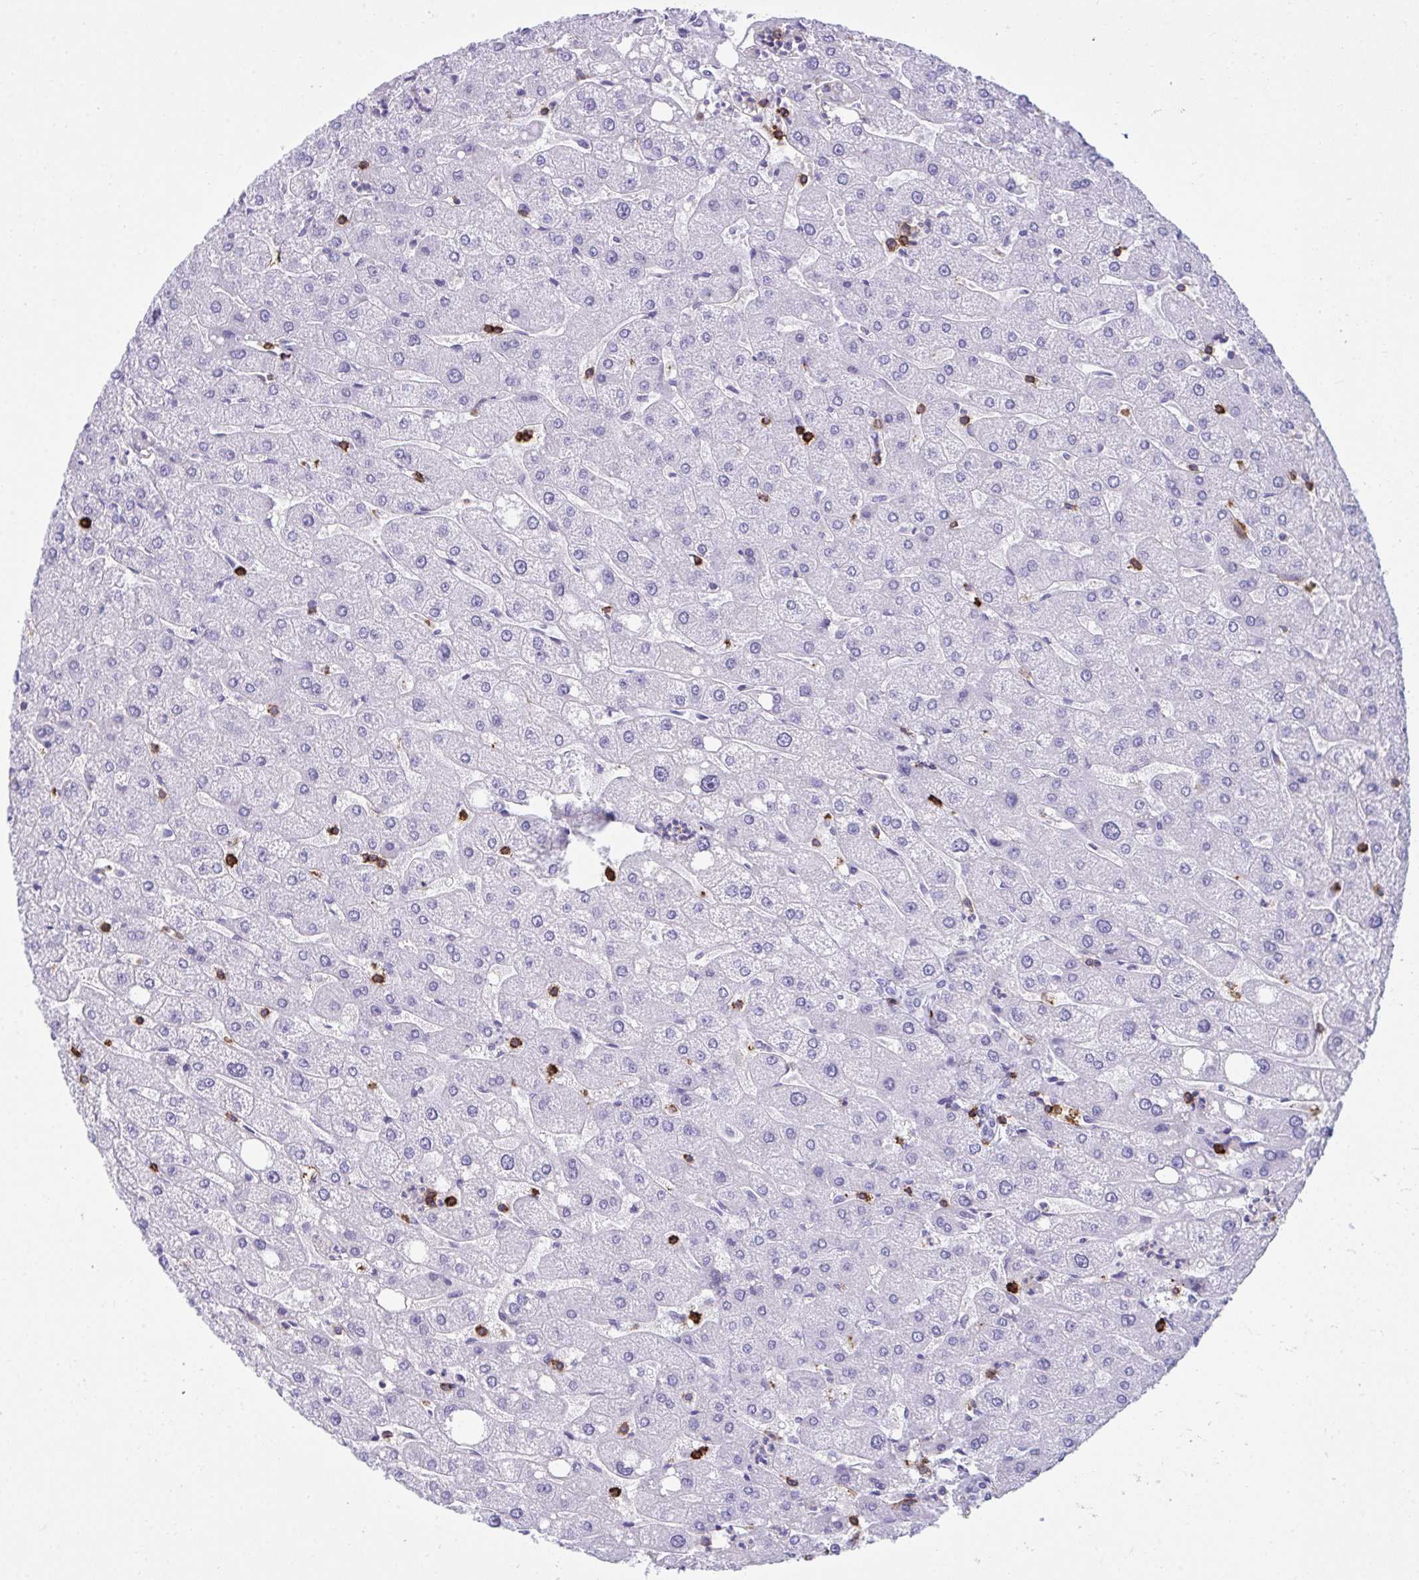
{"staining": {"intensity": "negative", "quantity": "none", "location": "none"}, "tissue": "liver", "cell_type": "Cholangiocytes", "image_type": "normal", "snomed": [{"axis": "morphology", "description": "Normal tissue, NOS"}, {"axis": "topography", "description": "Liver"}], "caption": "Immunohistochemical staining of benign liver demonstrates no significant positivity in cholangiocytes. (DAB immunohistochemistry (IHC), high magnification).", "gene": "SPN", "patient": {"sex": "male", "age": 67}}